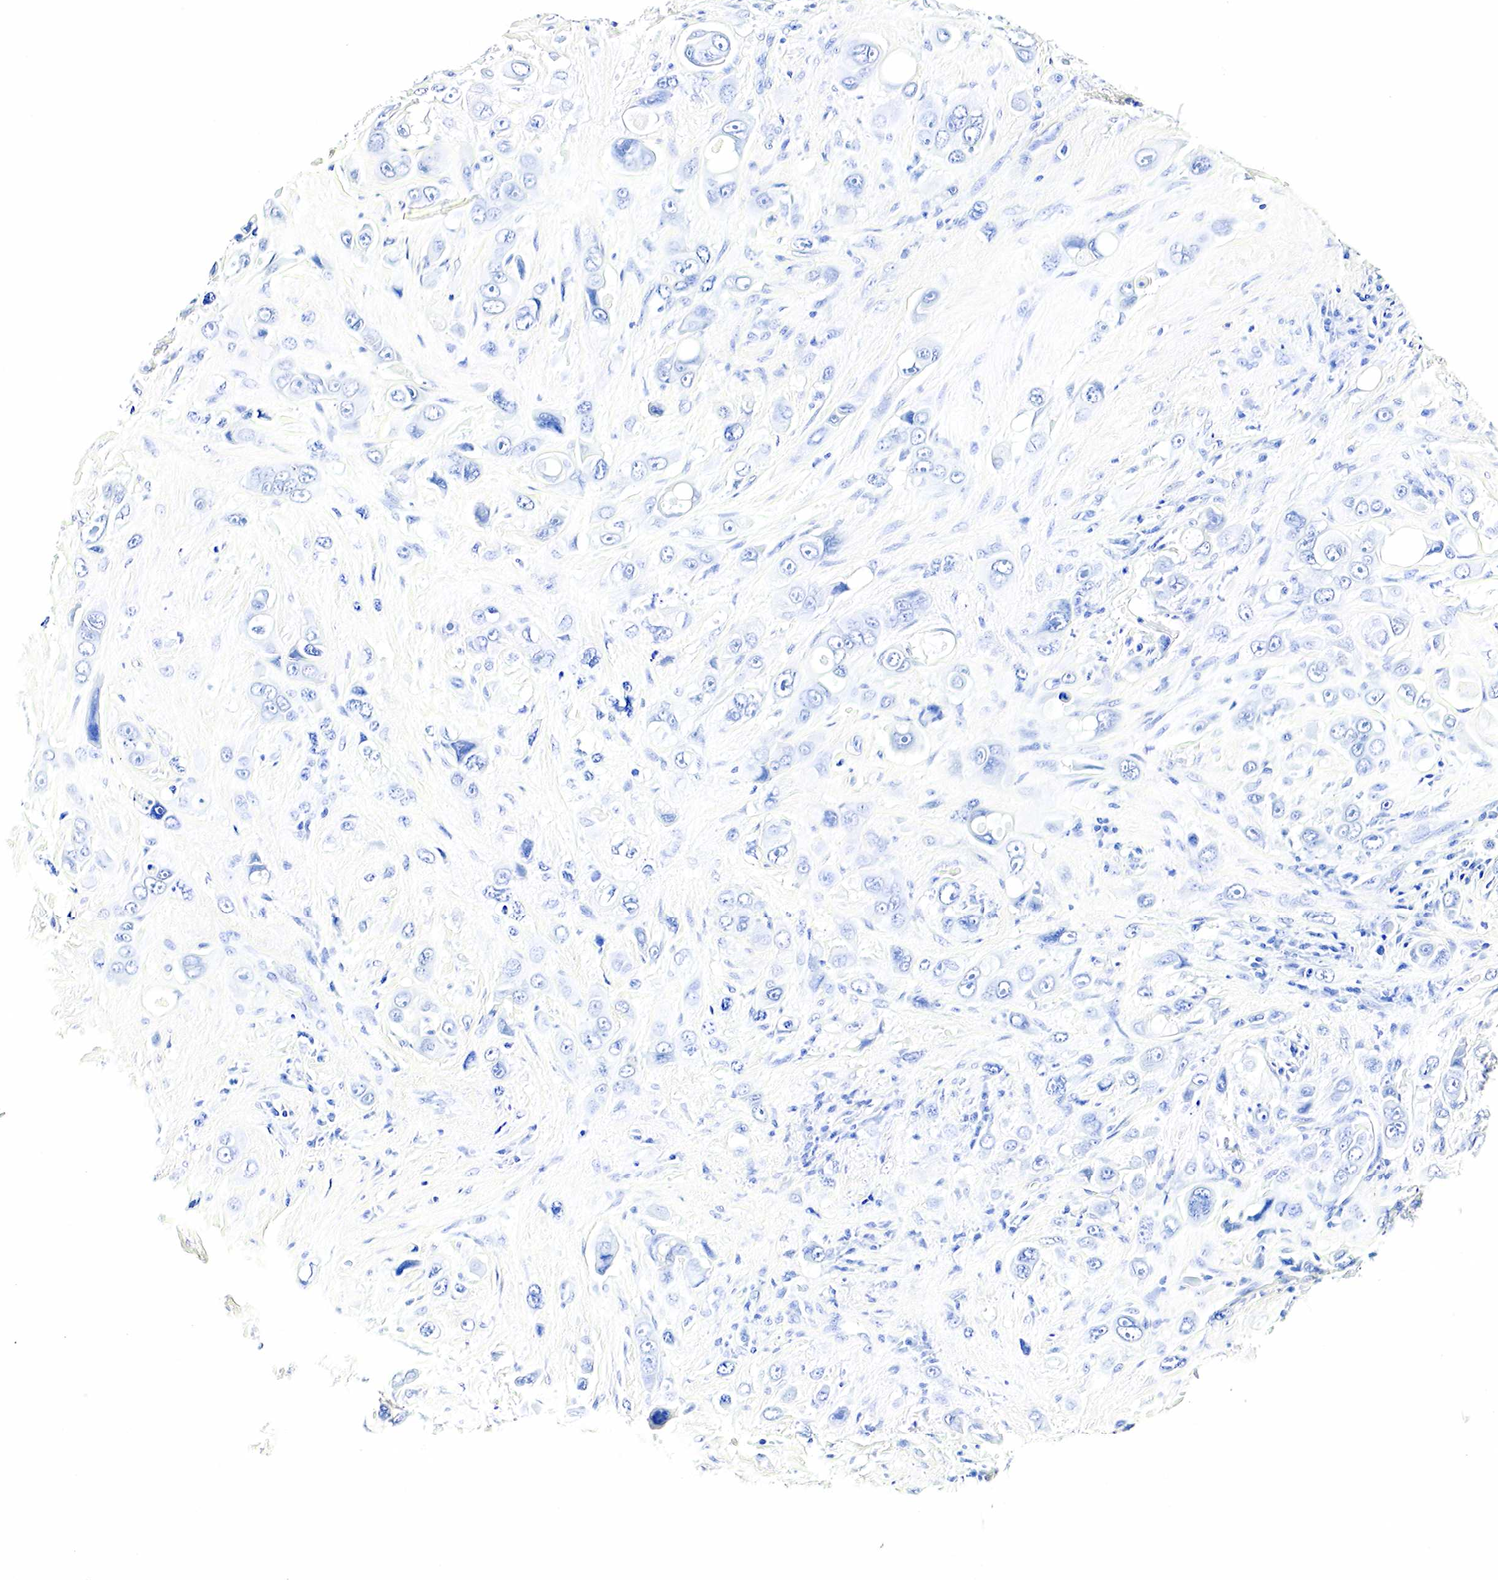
{"staining": {"intensity": "negative", "quantity": "none", "location": "none"}, "tissue": "liver cancer", "cell_type": "Tumor cells", "image_type": "cancer", "snomed": [{"axis": "morphology", "description": "Cholangiocarcinoma"}, {"axis": "topography", "description": "Liver"}], "caption": "This histopathology image is of cholangiocarcinoma (liver) stained with immunohistochemistry (IHC) to label a protein in brown with the nuclei are counter-stained blue. There is no expression in tumor cells.", "gene": "ACP3", "patient": {"sex": "female", "age": 79}}